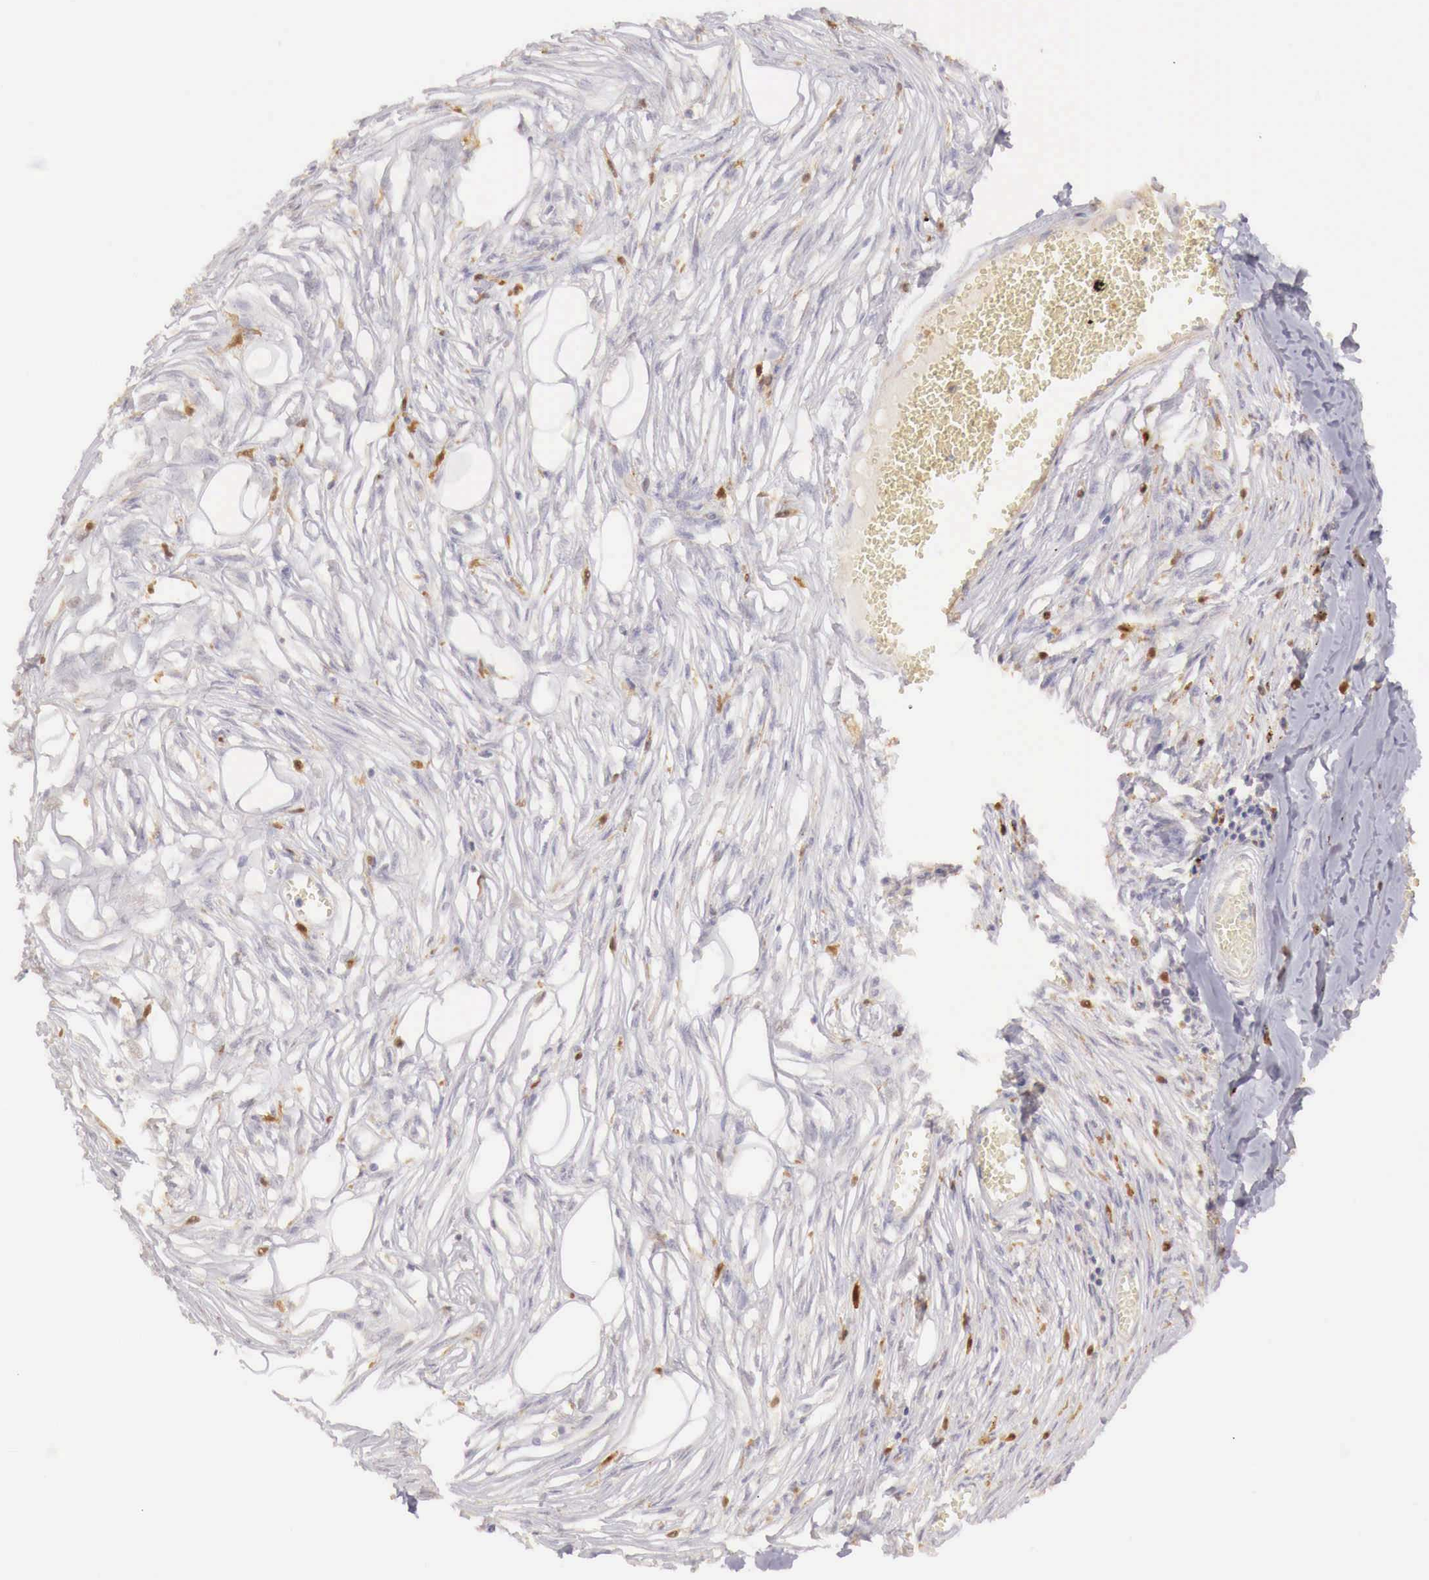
{"staining": {"intensity": "negative", "quantity": "none", "location": "none"}, "tissue": "adipose tissue", "cell_type": "Adipocytes", "image_type": "normal", "snomed": [{"axis": "morphology", "description": "Normal tissue, NOS"}, {"axis": "morphology", "description": "Sarcoma, NOS"}, {"axis": "topography", "description": "Skin"}, {"axis": "topography", "description": "Soft tissue"}], "caption": "IHC of normal human adipose tissue exhibits no staining in adipocytes. (Stains: DAB immunohistochemistry with hematoxylin counter stain, Microscopy: brightfield microscopy at high magnification).", "gene": "RENBP", "patient": {"sex": "female", "age": 51}}